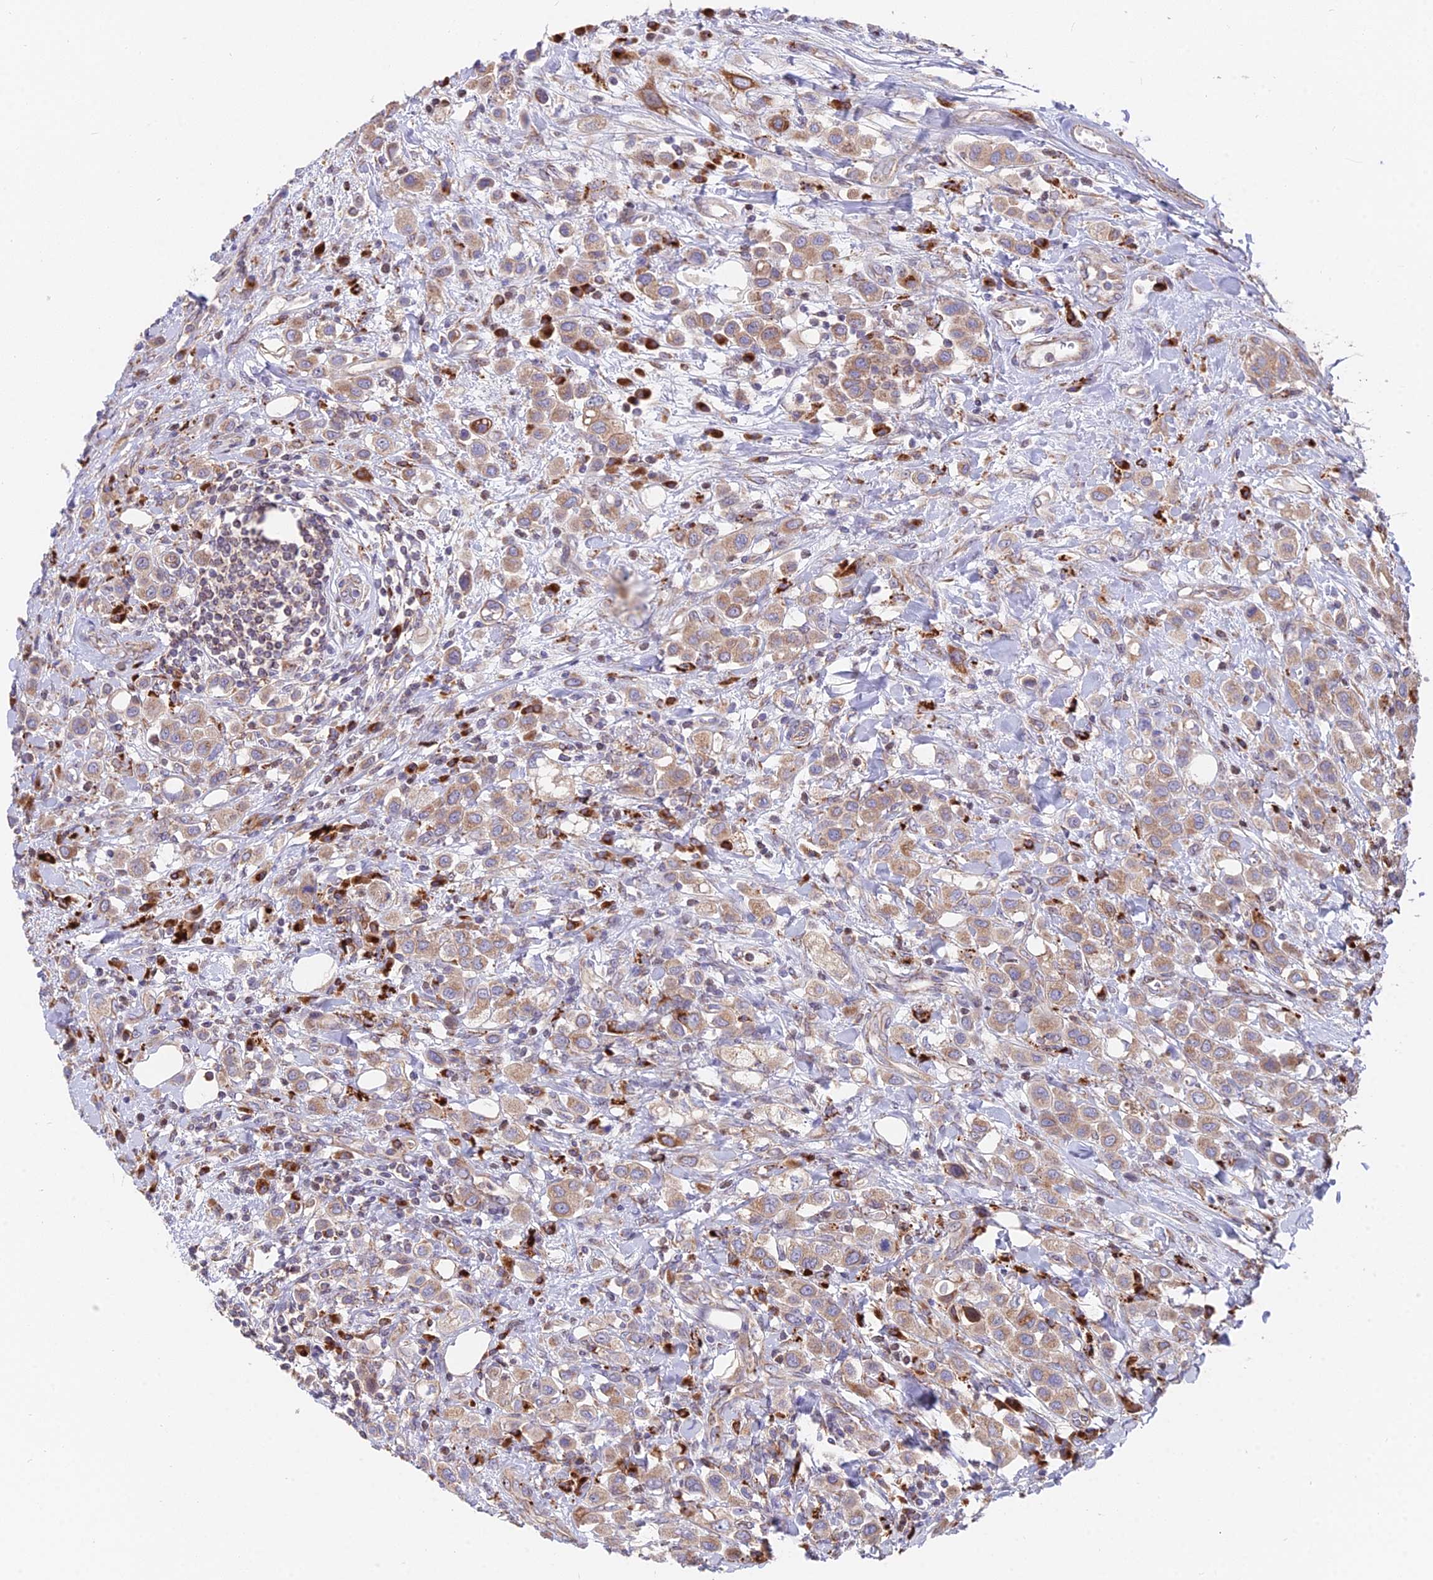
{"staining": {"intensity": "moderate", "quantity": ">75%", "location": "cytoplasmic/membranous"}, "tissue": "urothelial cancer", "cell_type": "Tumor cells", "image_type": "cancer", "snomed": [{"axis": "morphology", "description": "Urothelial carcinoma, High grade"}, {"axis": "topography", "description": "Urinary bladder"}], "caption": "Urothelial carcinoma (high-grade) stained for a protein (brown) reveals moderate cytoplasmic/membranous positive staining in about >75% of tumor cells.", "gene": "TBC1D20", "patient": {"sex": "male", "age": 50}}